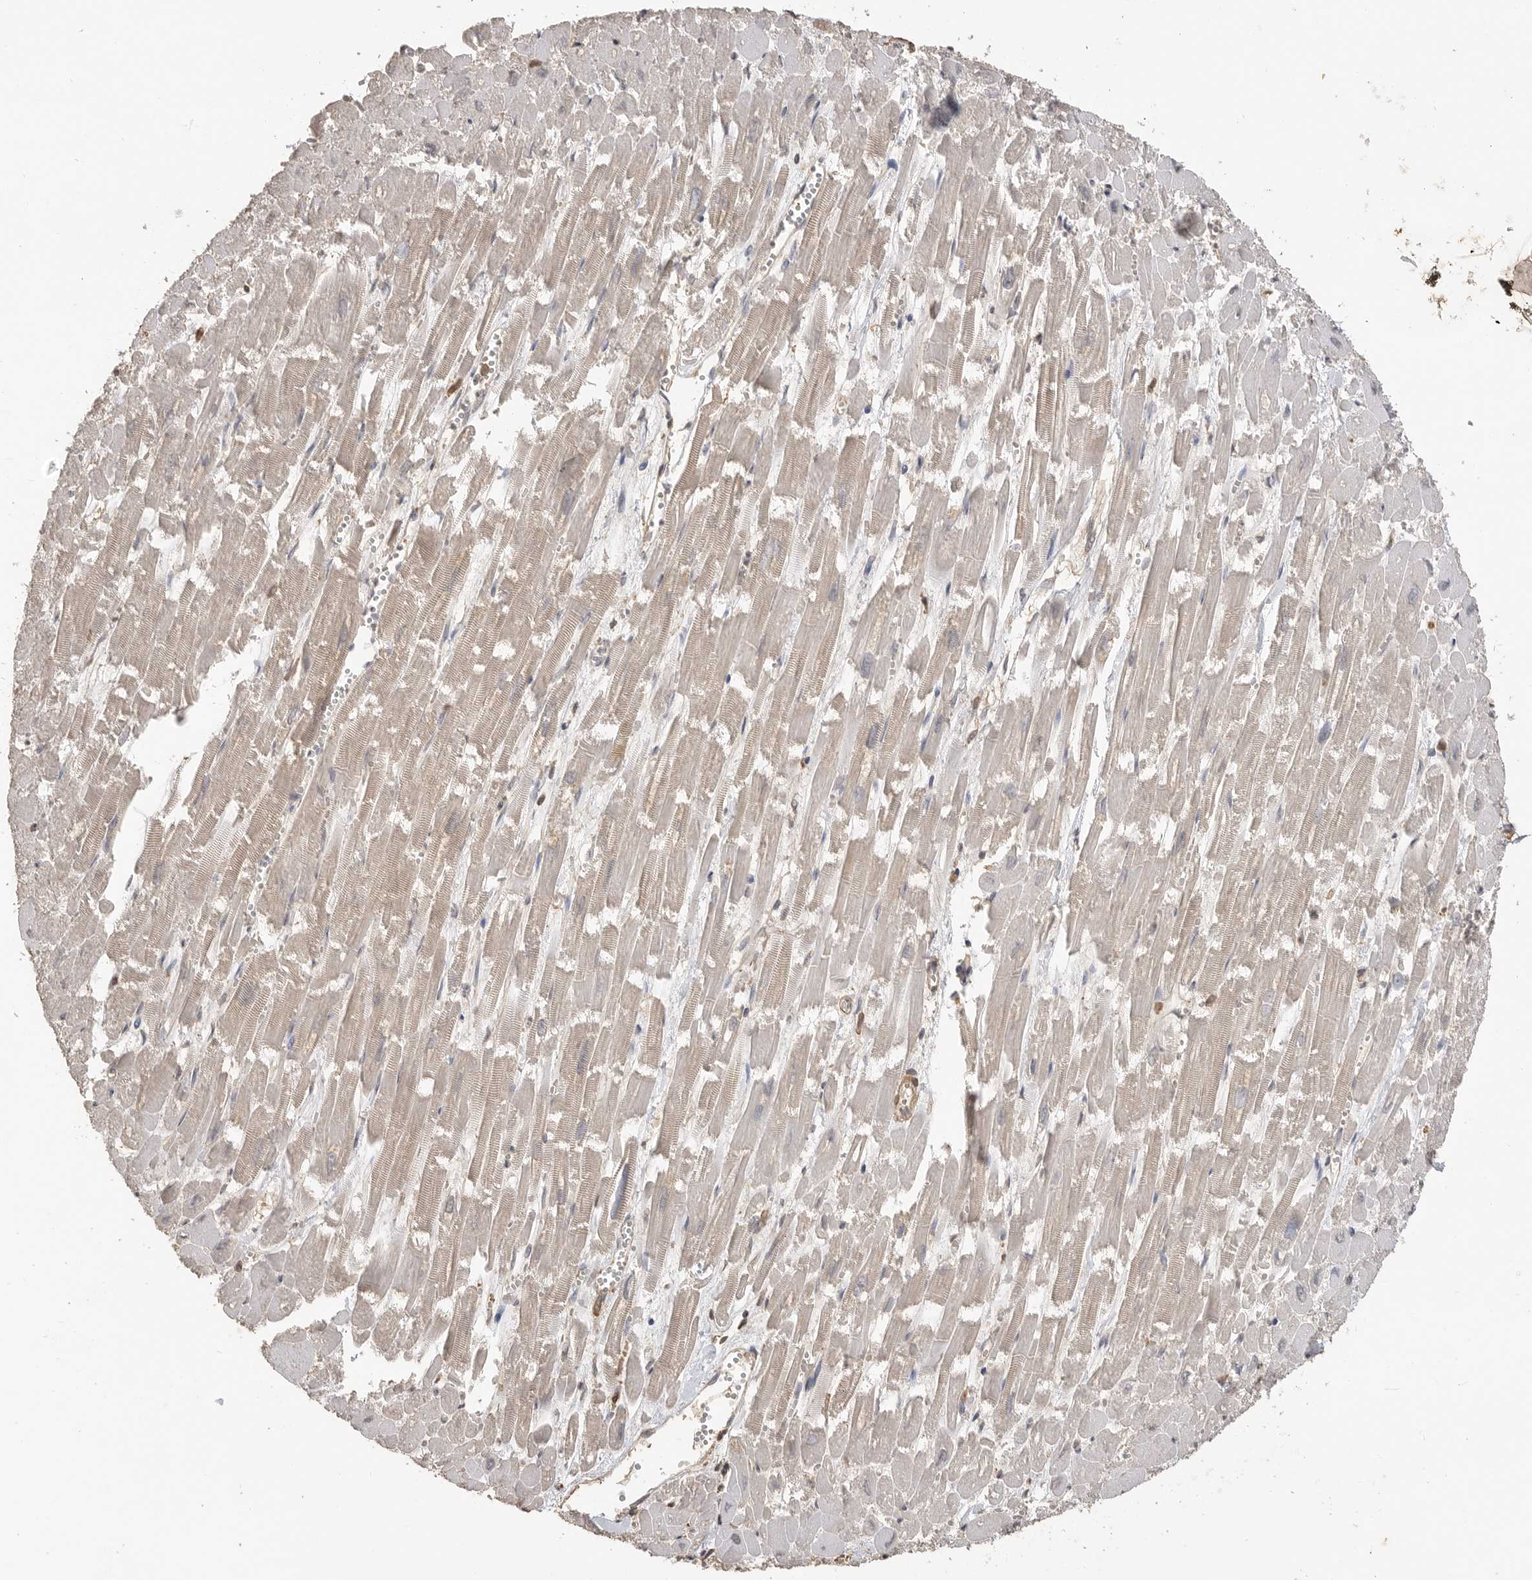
{"staining": {"intensity": "weak", "quantity": "25%-75%", "location": "cytoplasmic/membranous"}, "tissue": "heart muscle", "cell_type": "Cardiomyocytes", "image_type": "normal", "snomed": [{"axis": "morphology", "description": "Normal tissue, NOS"}, {"axis": "topography", "description": "Heart"}], "caption": "A brown stain highlights weak cytoplasmic/membranous positivity of a protein in cardiomyocytes of unremarkable human heart muscle.", "gene": "MAP2K1", "patient": {"sex": "male", "age": 54}}